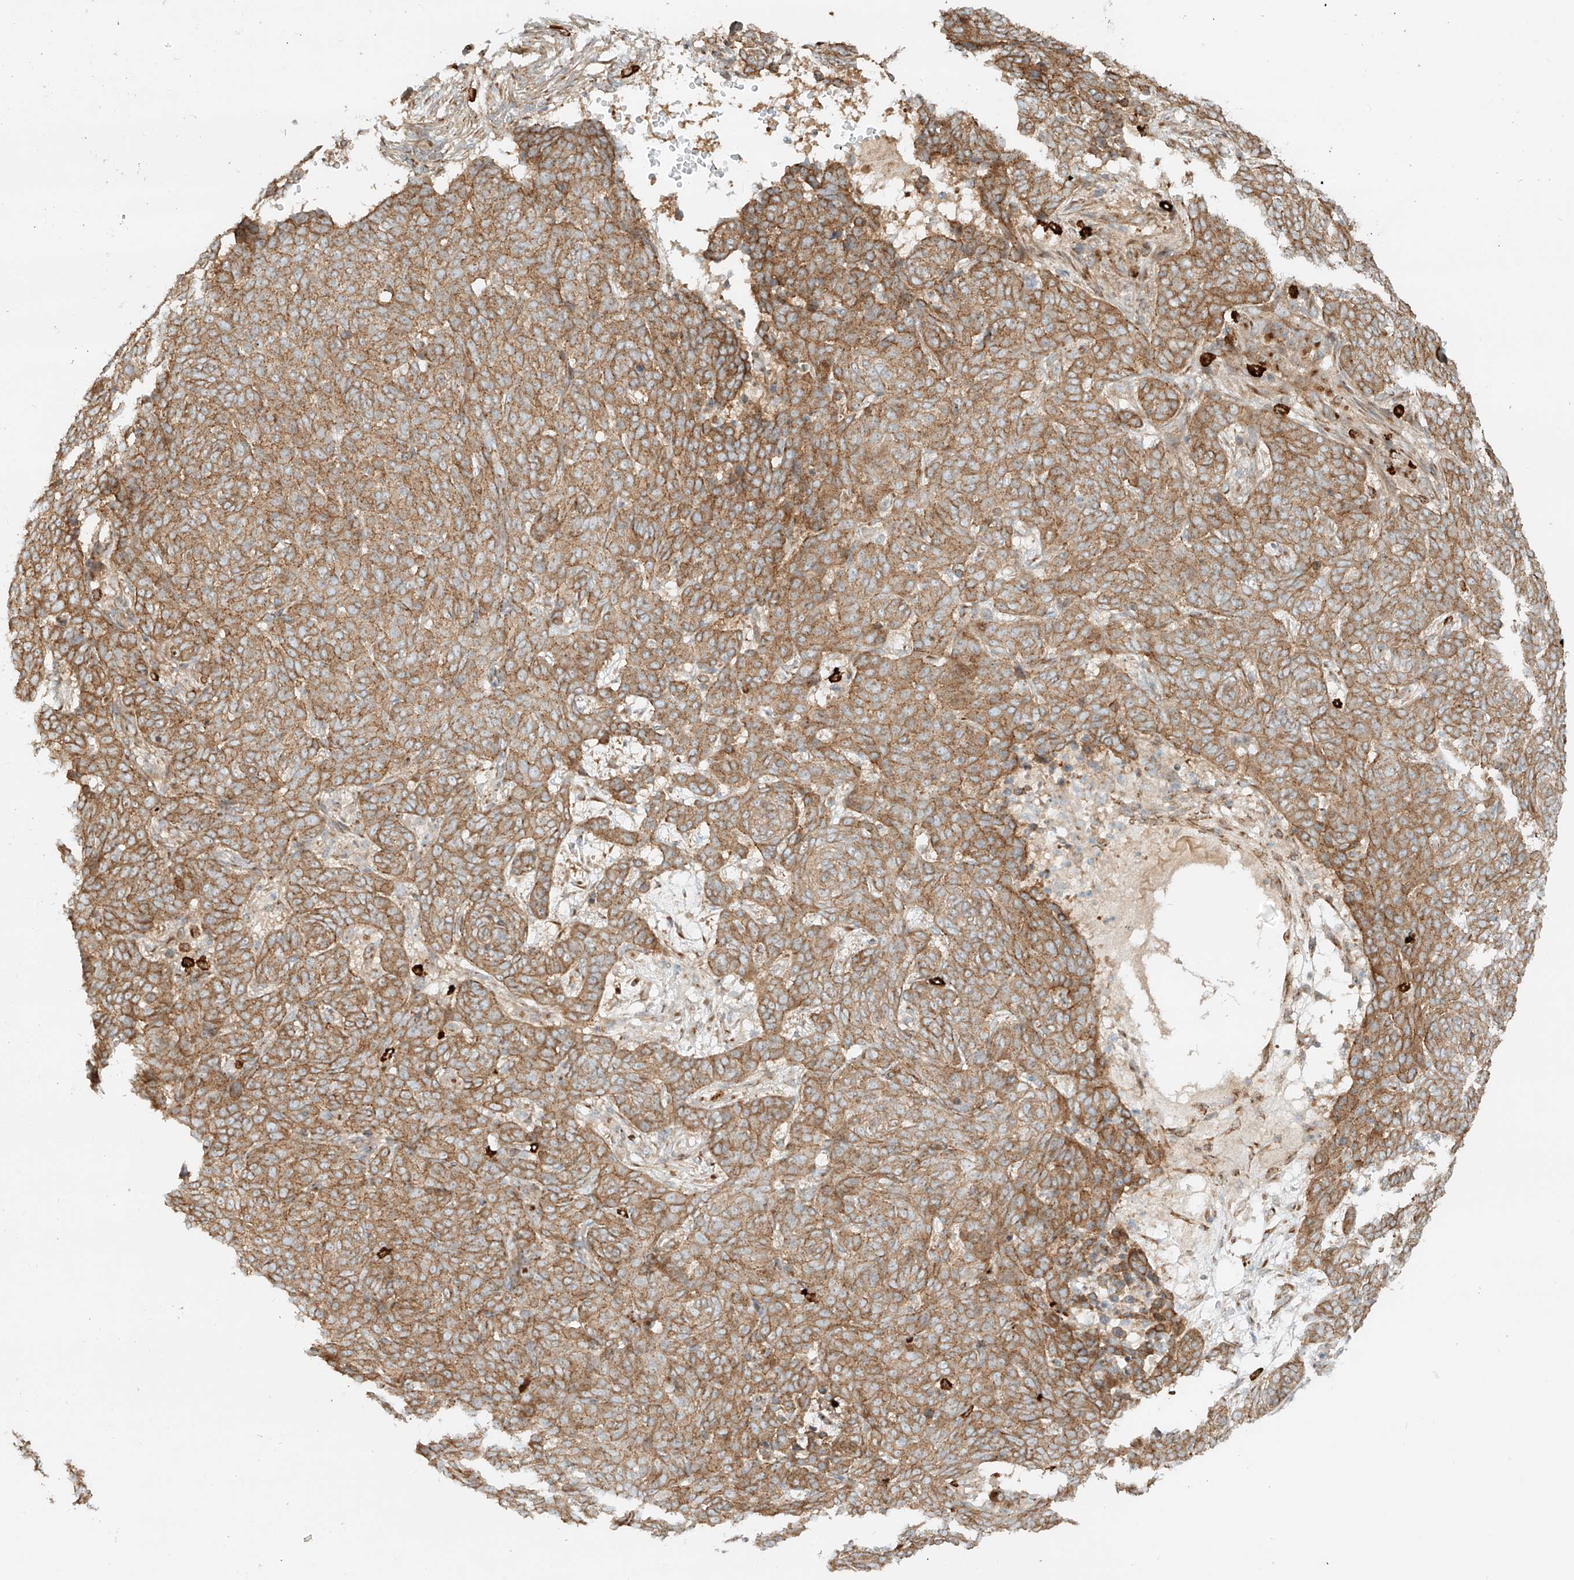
{"staining": {"intensity": "moderate", "quantity": ">75%", "location": "cytoplasmic/membranous"}, "tissue": "skin cancer", "cell_type": "Tumor cells", "image_type": "cancer", "snomed": [{"axis": "morphology", "description": "Basal cell carcinoma"}, {"axis": "topography", "description": "Skin"}], "caption": "High-power microscopy captured an immunohistochemistry histopathology image of skin basal cell carcinoma, revealing moderate cytoplasmic/membranous staining in approximately >75% of tumor cells.", "gene": "ZNF287", "patient": {"sex": "male", "age": 85}}